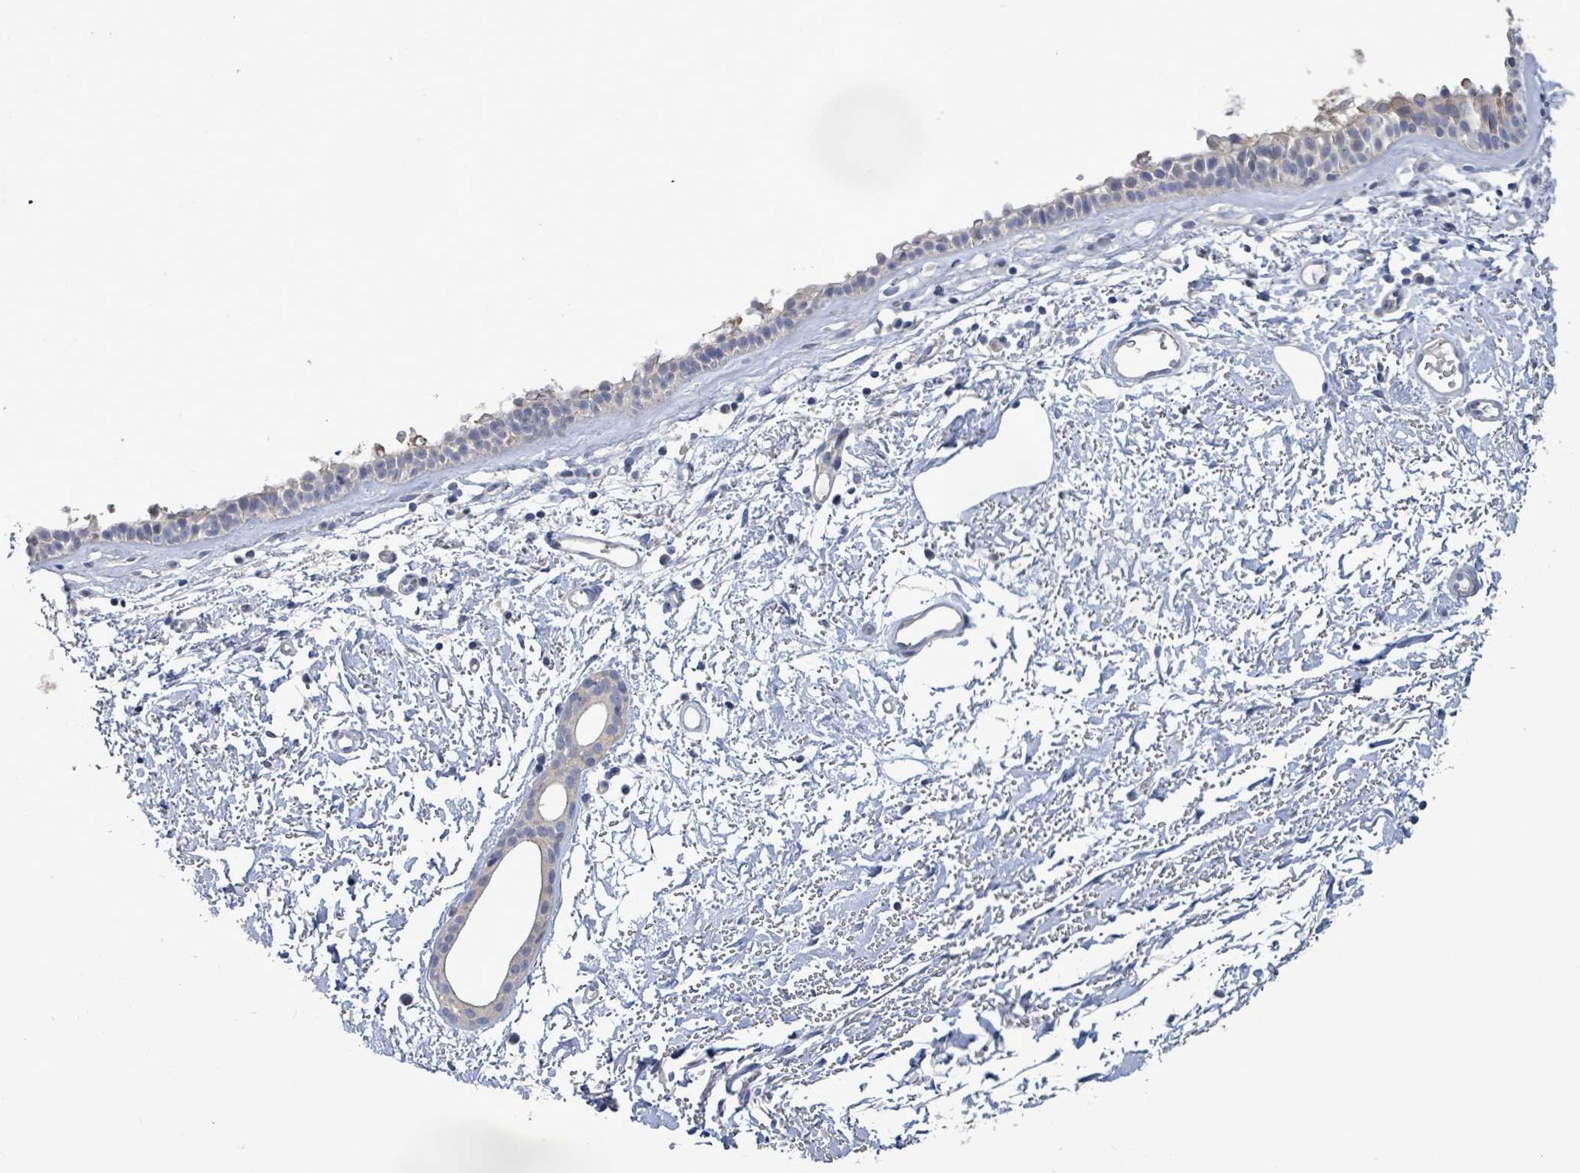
{"staining": {"intensity": "negative", "quantity": "none", "location": "none"}, "tissue": "nasopharynx", "cell_type": "Respiratory epithelial cells", "image_type": "normal", "snomed": [{"axis": "morphology", "description": "Normal tissue, NOS"}, {"axis": "topography", "description": "Cartilage tissue"}, {"axis": "topography", "description": "Nasopharynx"}], "caption": "Respiratory epithelial cells show no significant expression in benign nasopharynx. The staining was performed using DAB (3,3'-diaminobenzidine) to visualize the protein expression in brown, while the nuclei were stained in blue with hematoxylin (Magnification: 20x).", "gene": "HRAS", "patient": {"sex": "male", "age": 56}}